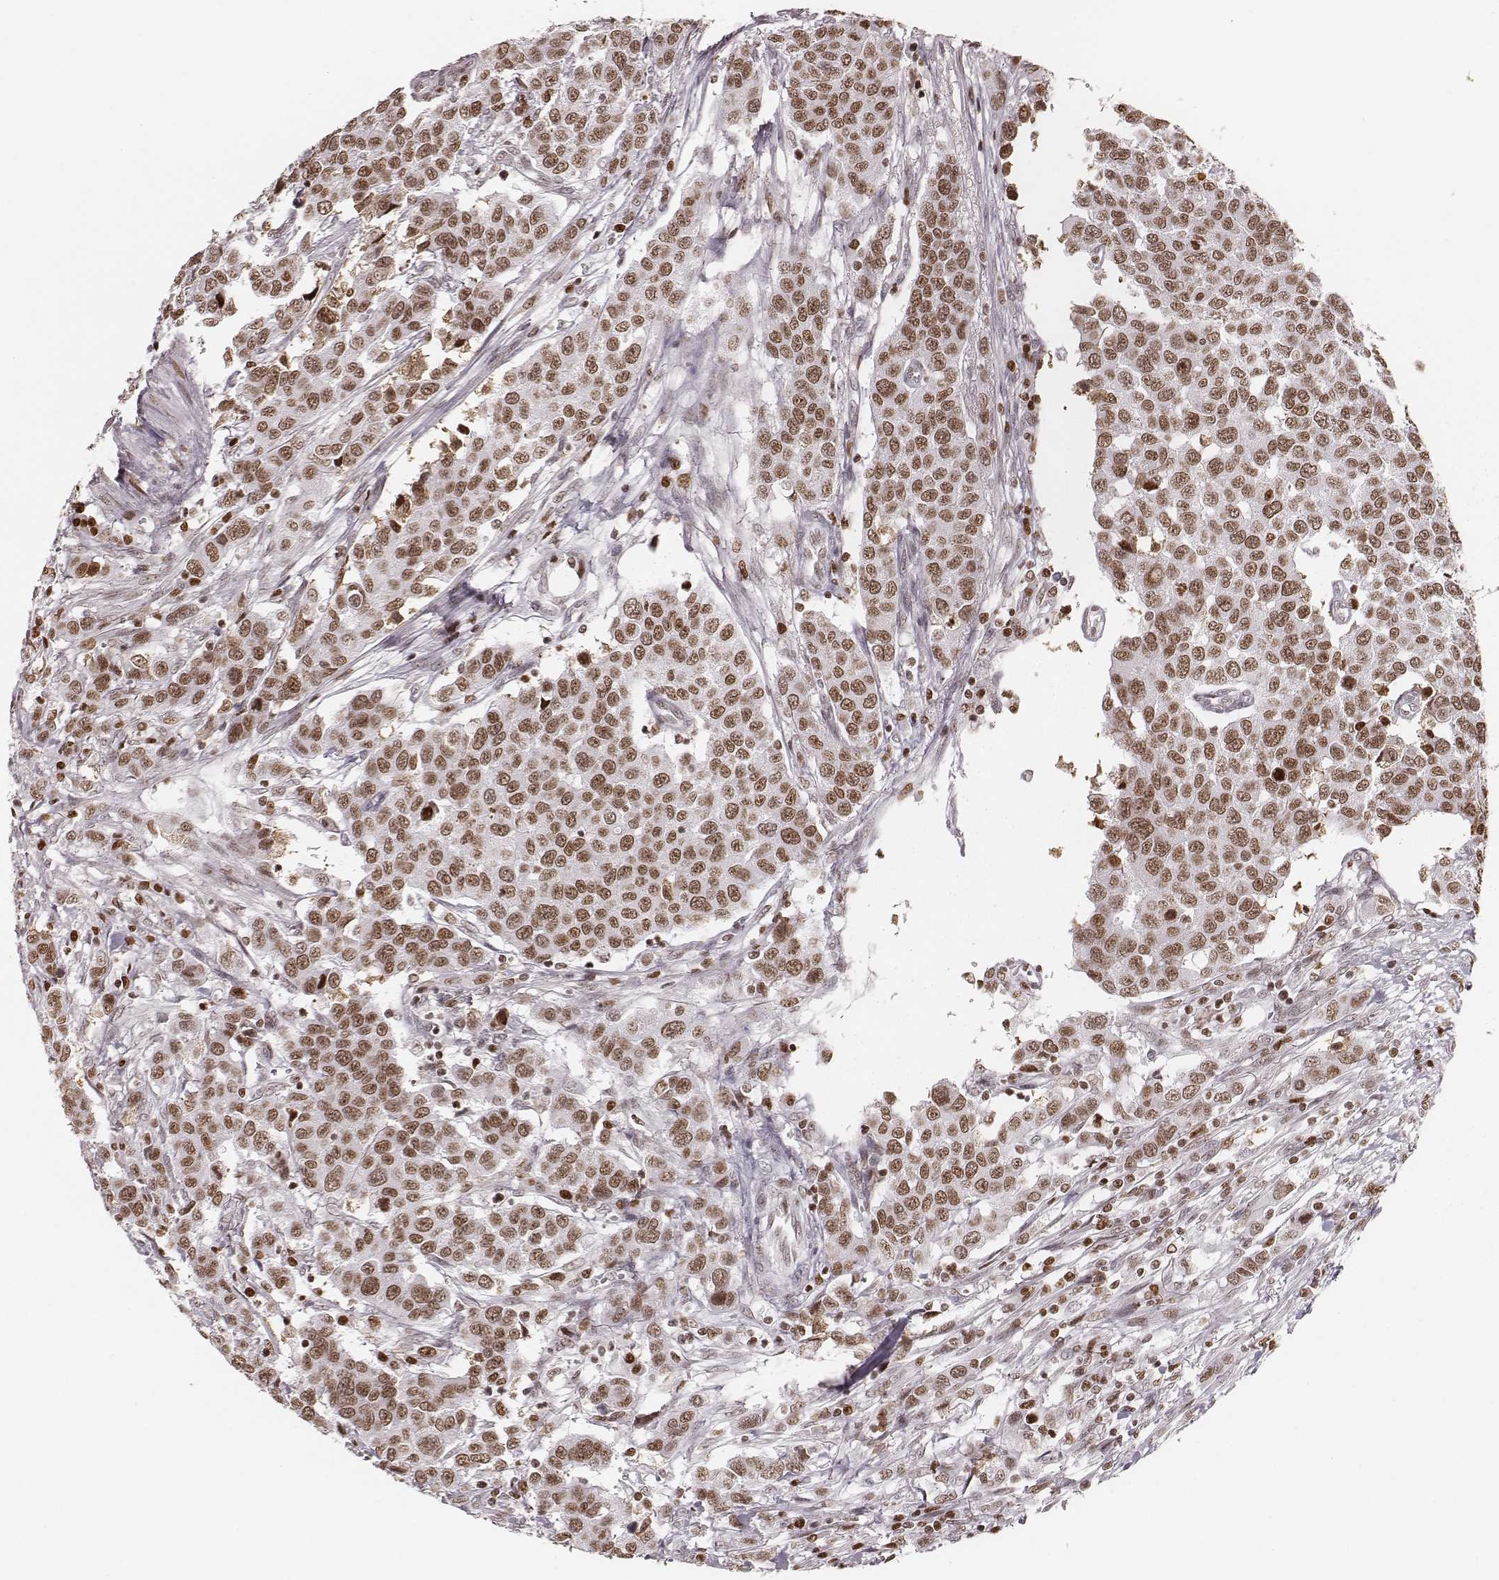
{"staining": {"intensity": "moderate", "quantity": ">75%", "location": "nuclear"}, "tissue": "urothelial cancer", "cell_type": "Tumor cells", "image_type": "cancer", "snomed": [{"axis": "morphology", "description": "Urothelial carcinoma, High grade"}, {"axis": "topography", "description": "Urinary bladder"}], "caption": "Approximately >75% of tumor cells in urothelial cancer display moderate nuclear protein staining as visualized by brown immunohistochemical staining.", "gene": "PARP1", "patient": {"sex": "female", "age": 58}}